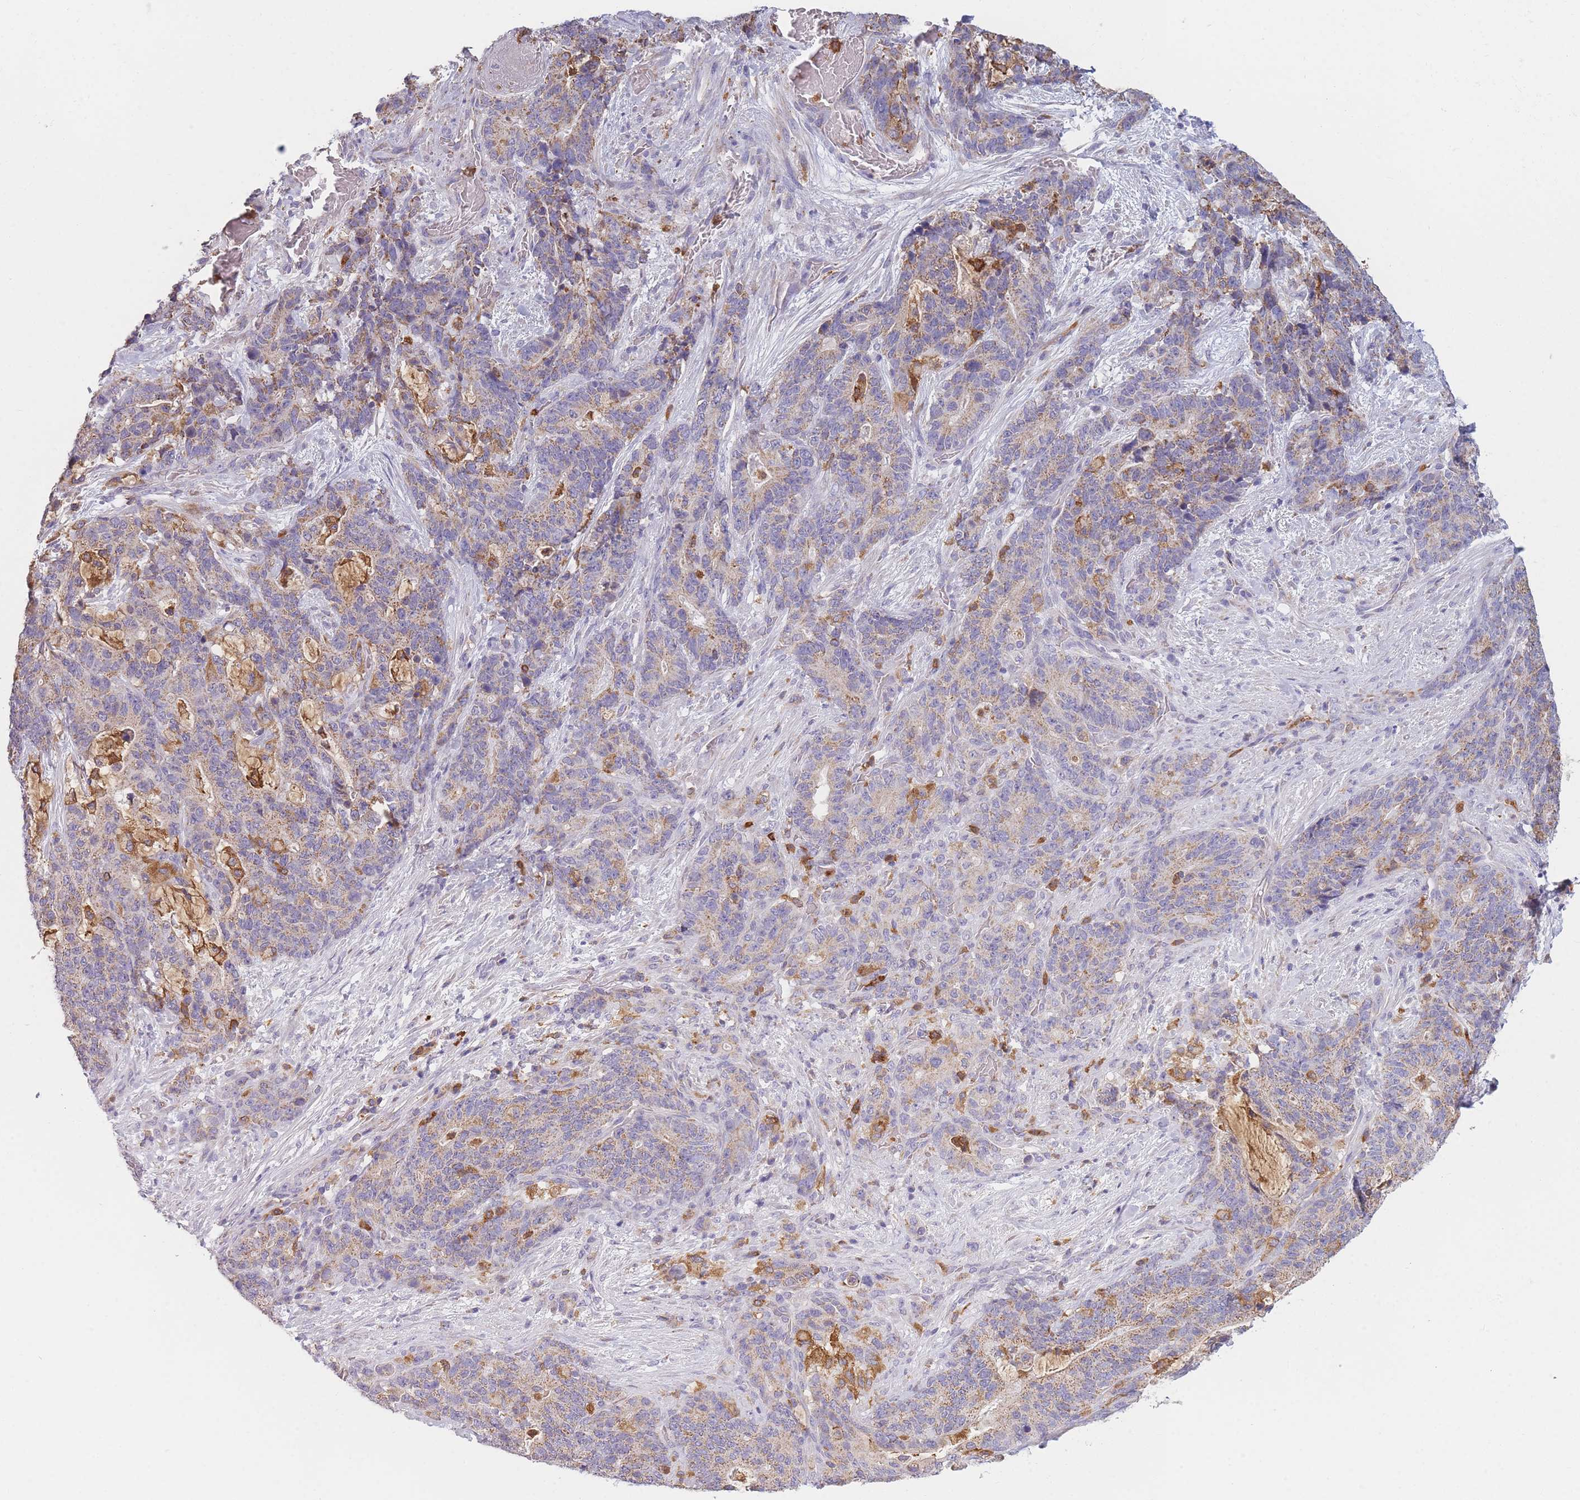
{"staining": {"intensity": "weak", "quantity": "25%-75%", "location": "cytoplasmic/membranous"}, "tissue": "stomach cancer", "cell_type": "Tumor cells", "image_type": "cancer", "snomed": [{"axis": "morphology", "description": "Normal tissue, NOS"}, {"axis": "morphology", "description": "Adenocarcinoma, NOS"}, {"axis": "topography", "description": "Stomach"}], "caption": "Brown immunohistochemical staining in human adenocarcinoma (stomach) demonstrates weak cytoplasmic/membranous positivity in about 25%-75% of tumor cells.", "gene": "PRAM1", "patient": {"sex": "female", "age": 64}}